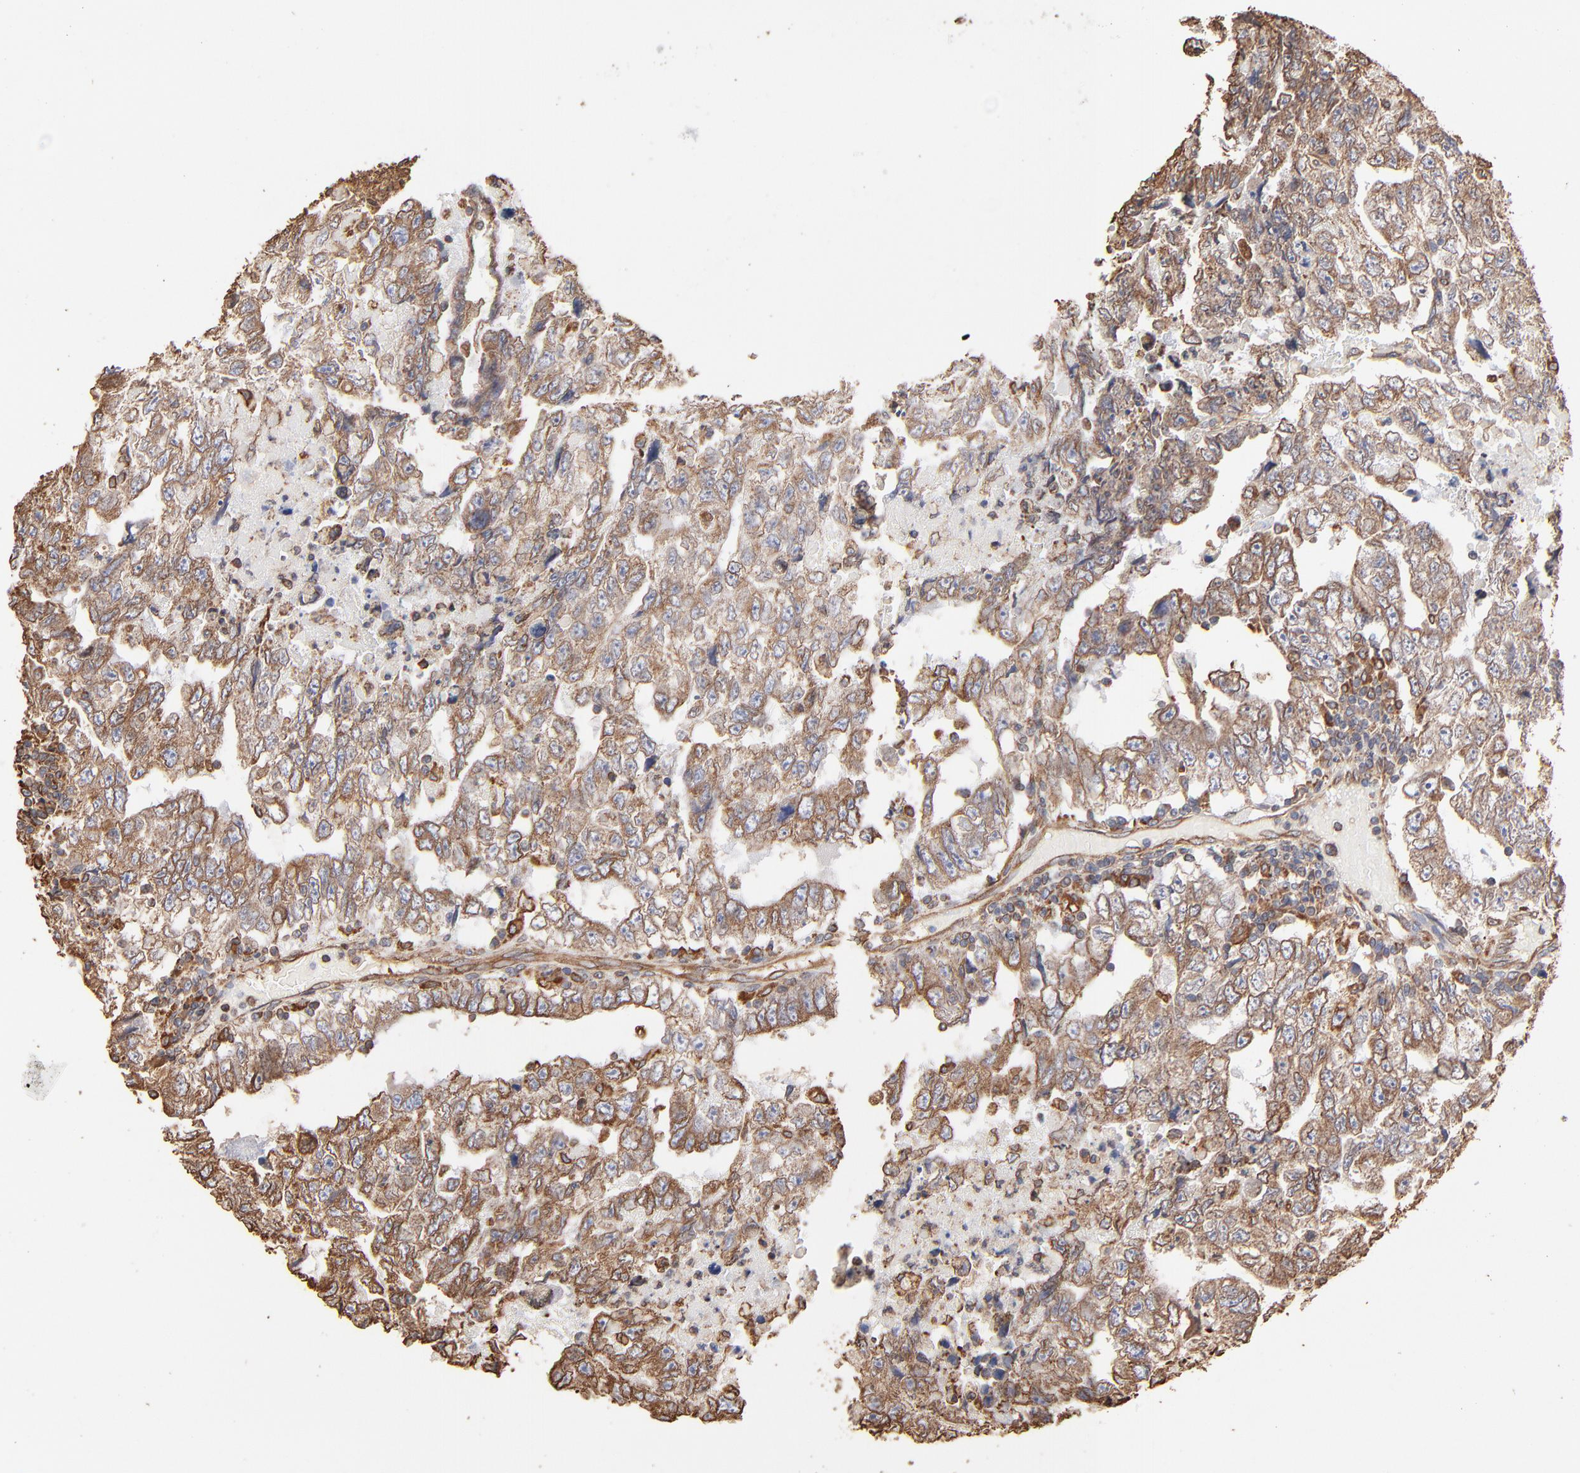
{"staining": {"intensity": "weak", "quantity": ">75%", "location": "cytoplasmic/membranous"}, "tissue": "testis cancer", "cell_type": "Tumor cells", "image_type": "cancer", "snomed": [{"axis": "morphology", "description": "Carcinoma, Embryonal, NOS"}, {"axis": "topography", "description": "Testis"}], "caption": "DAB (3,3'-diaminobenzidine) immunohistochemical staining of human testis embryonal carcinoma displays weak cytoplasmic/membranous protein staining in about >75% of tumor cells.", "gene": "PDIA3", "patient": {"sex": "male", "age": 36}}